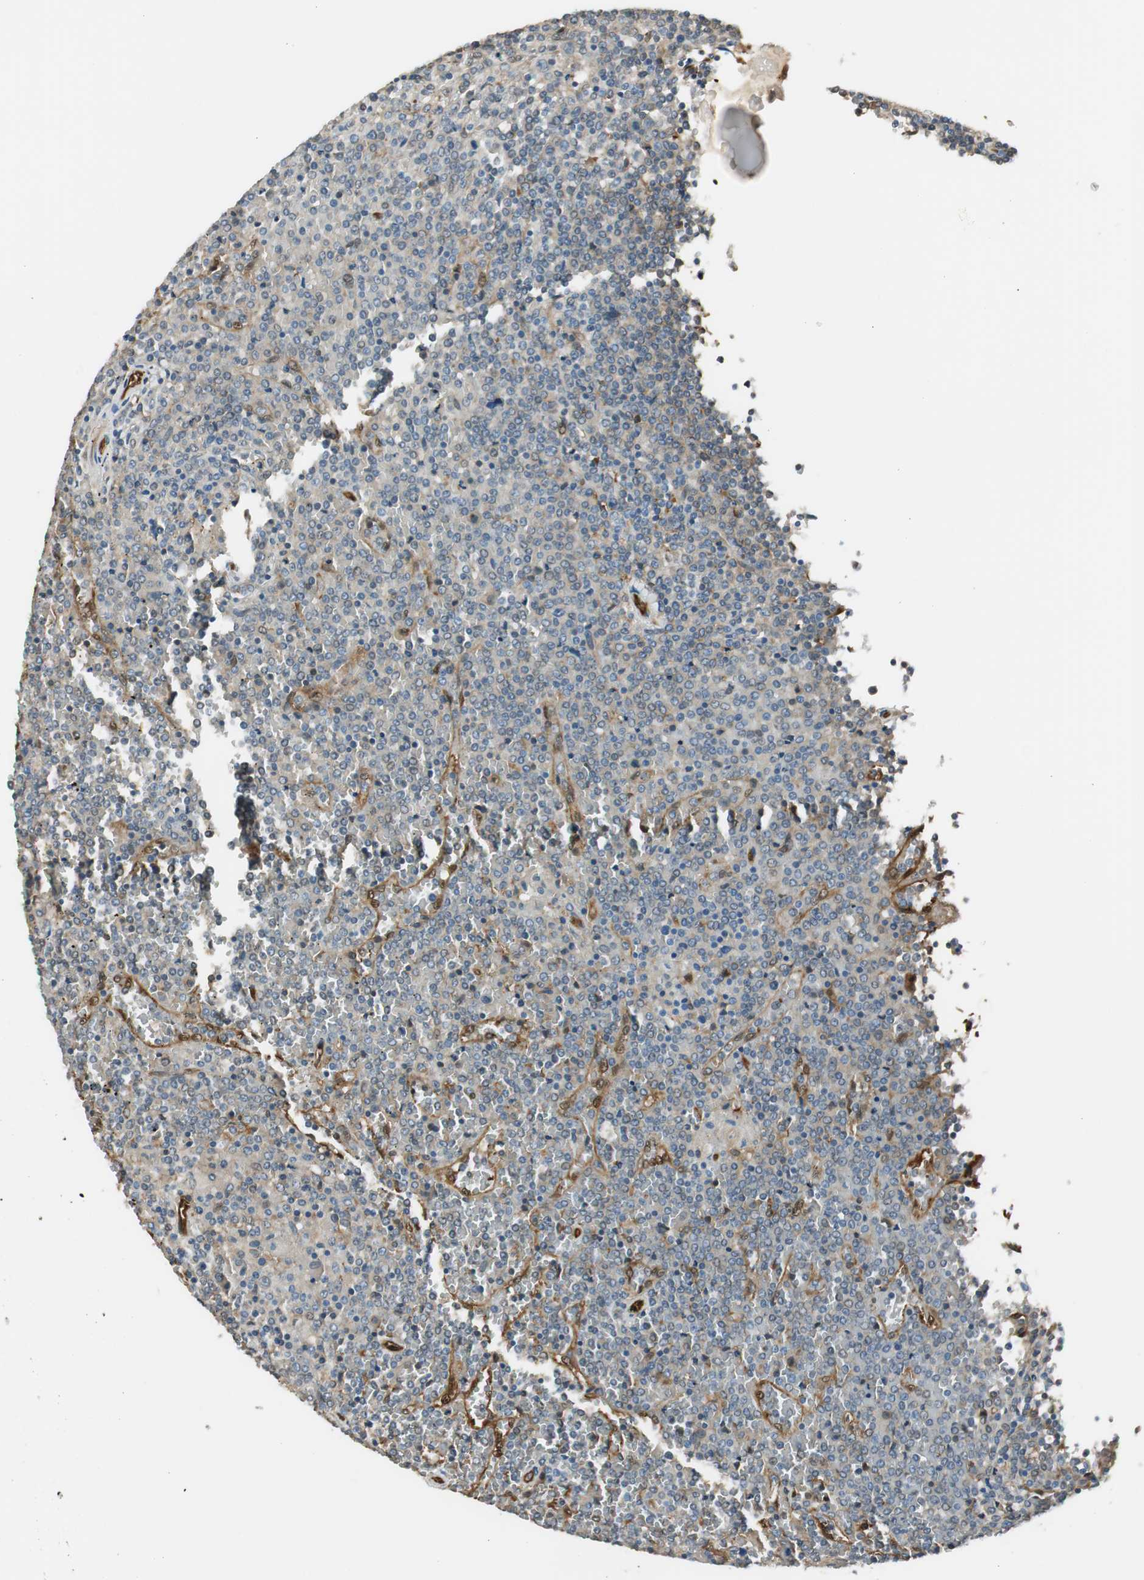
{"staining": {"intensity": "weak", "quantity": "25%-75%", "location": "cytoplasmic/membranous"}, "tissue": "lymphoma", "cell_type": "Tumor cells", "image_type": "cancer", "snomed": [{"axis": "morphology", "description": "Malignant lymphoma, non-Hodgkin's type, Low grade"}, {"axis": "topography", "description": "Spleen"}], "caption": "Weak cytoplasmic/membranous staining for a protein is present in about 25%-75% of tumor cells of low-grade malignant lymphoma, non-Hodgkin's type using immunohistochemistry.", "gene": "SERPINB6", "patient": {"sex": "female", "age": 19}}